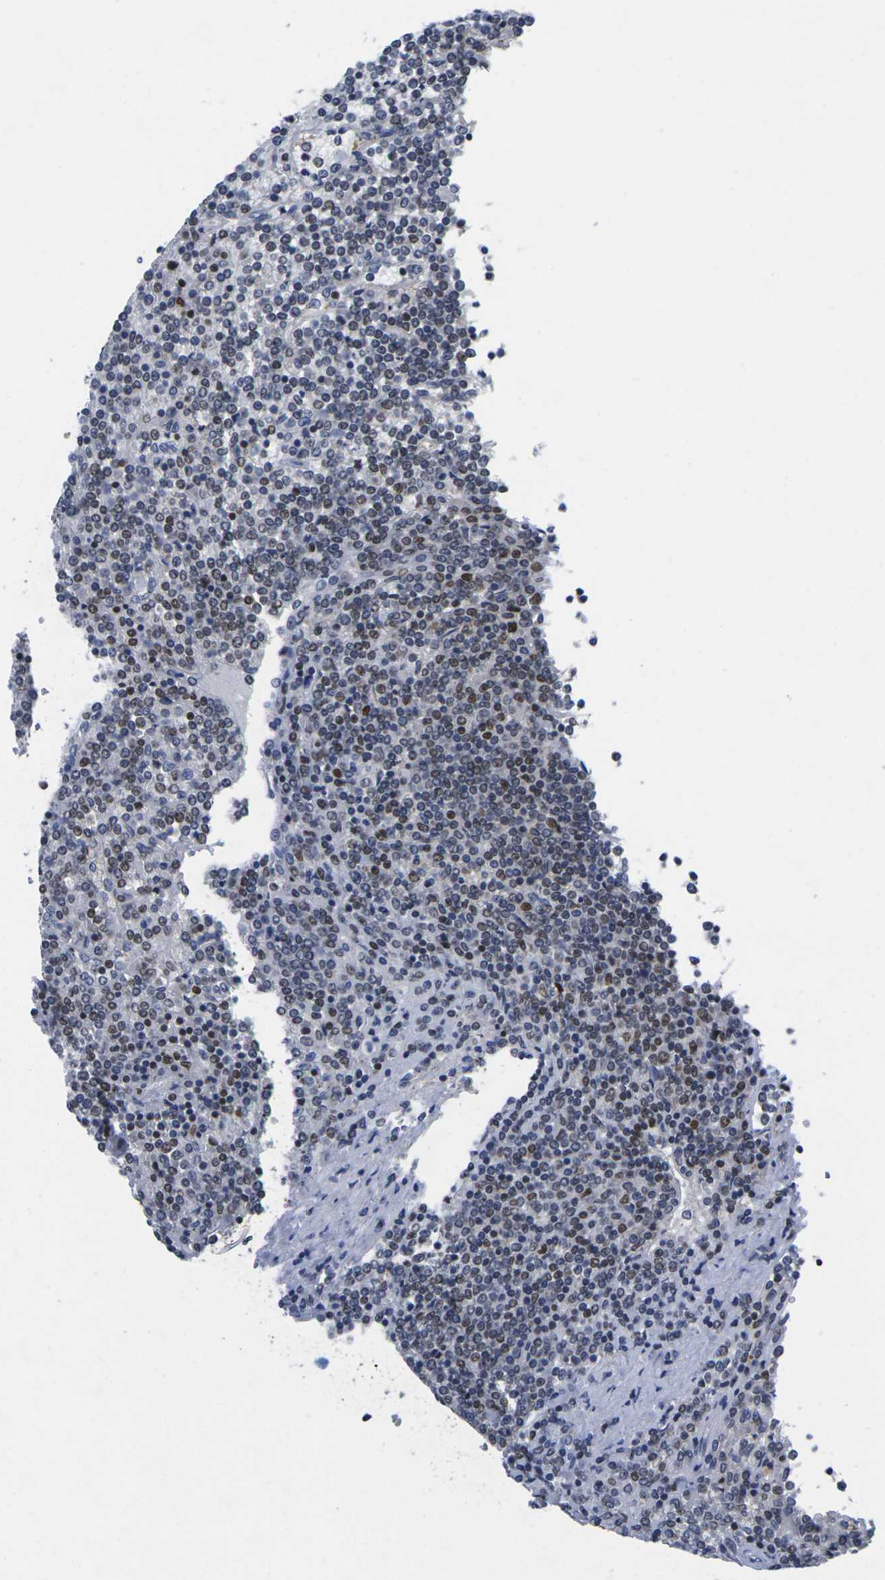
{"staining": {"intensity": "moderate", "quantity": "25%-75%", "location": "nuclear"}, "tissue": "lymphoma", "cell_type": "Tumor cells", "image_type": "cancer", "snomed": [{"axis": "morphology", "description": "Malignant lymphoma, non-Hodgkin's type, Low grade"}, {"axis": "topography", "description": "Spleen"}], "caption": "Immunohistochemical staining of human lymphoma displays moderate nuclear protein expression in about 25%-75% of tumor cells.", "gene": "IKZF1", "patient": {"sex": "female", "age": 19}}